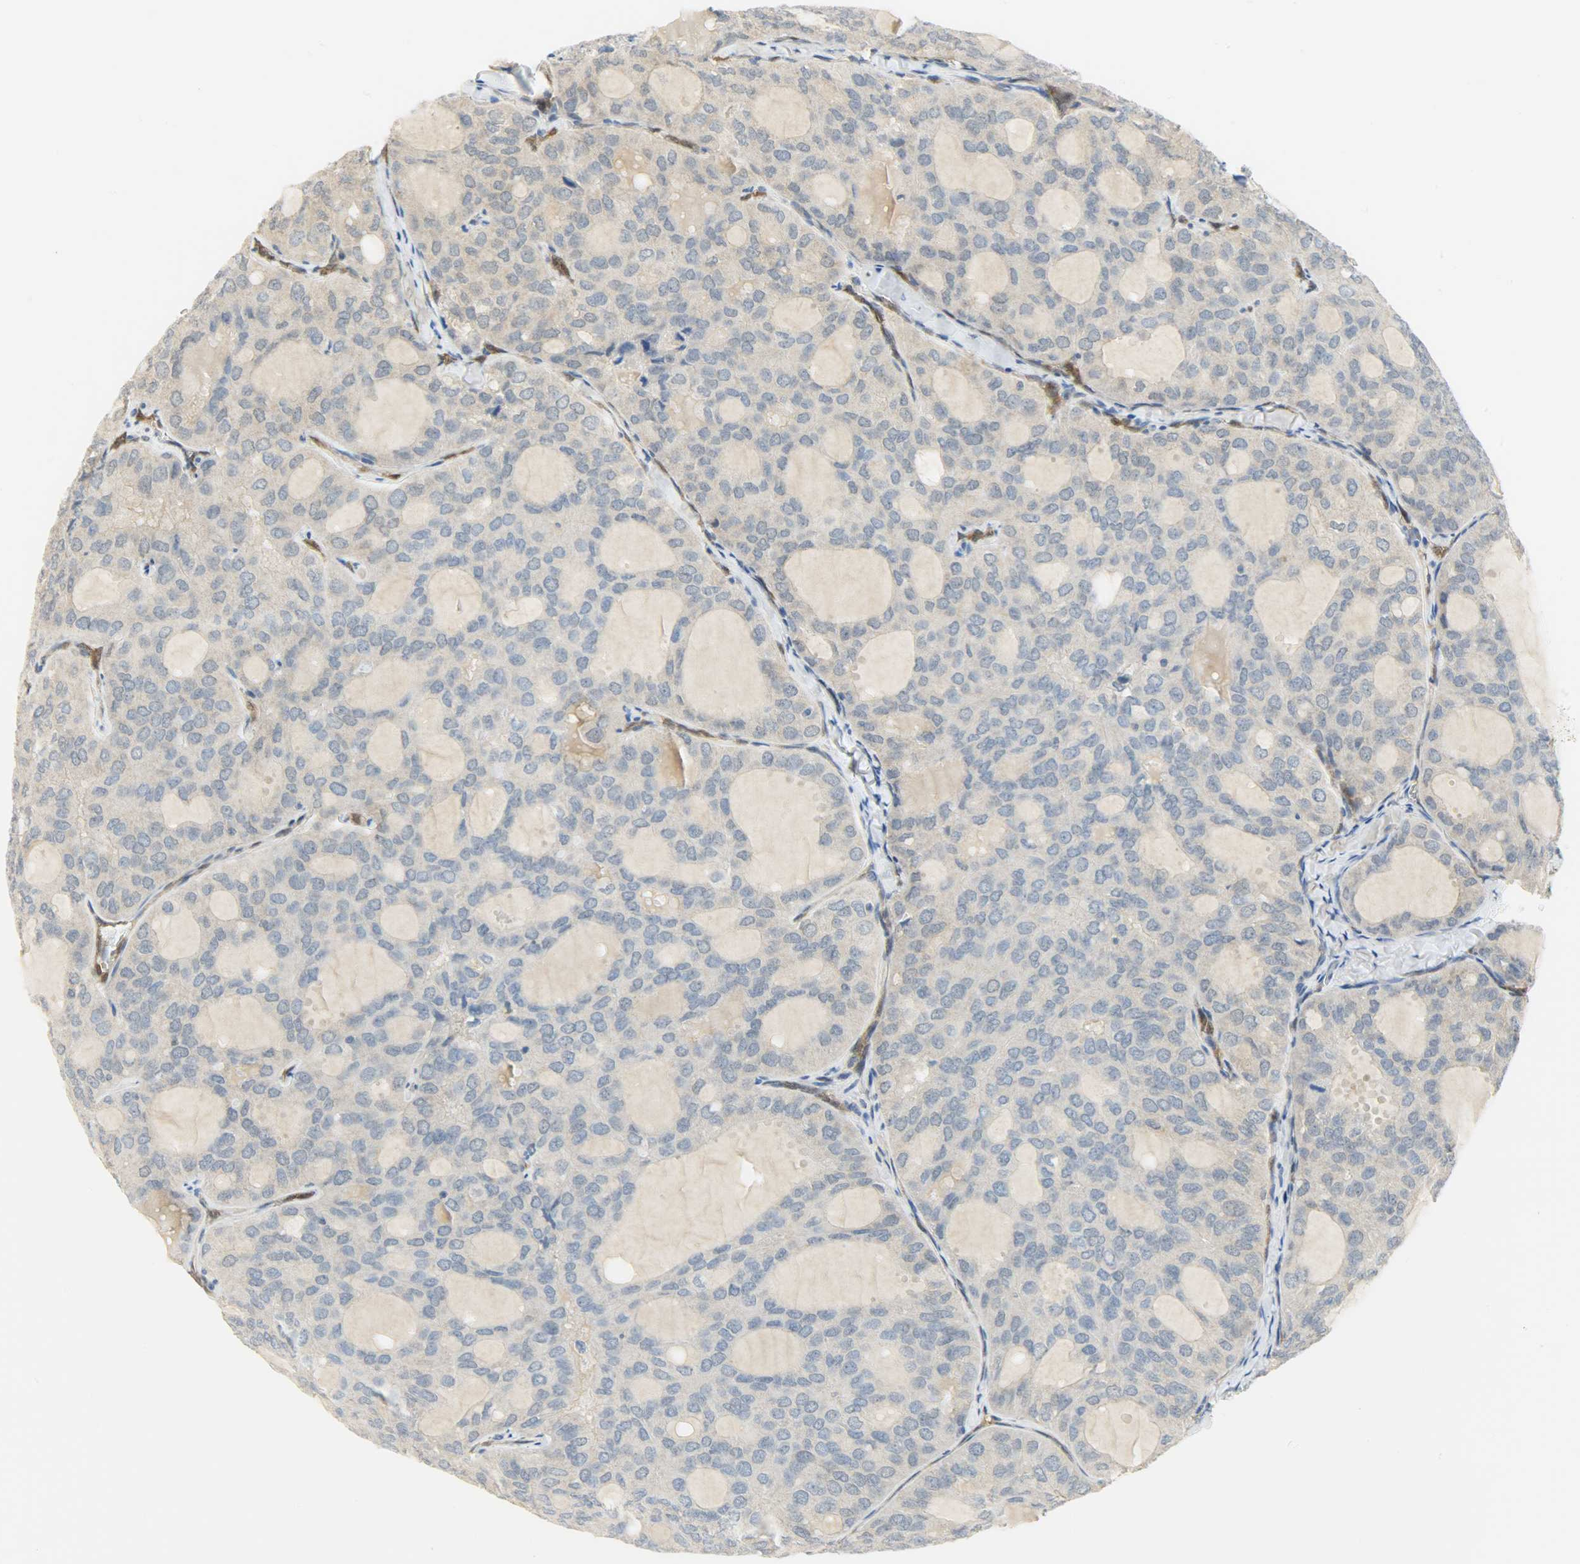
{"staining": {"intensity": "negative", "quantity": "none", "location": "none"}, "tissue": "thyroid cancer", "cell_type": "Tumor cells", "image_type": "cancer", "snomed": [{"axis": "morphology", "description": "Follicular adenoma carcinoma, NOS"}, {"axis": "topography", "description": "Thyroid gland"}], "caption": "The immunohistochemistry image has no significant positivity in tumor cells of thyroid cancer tissue.", "gene": "FKBP1A", "patient": {"sex": "male", "age": 75}}